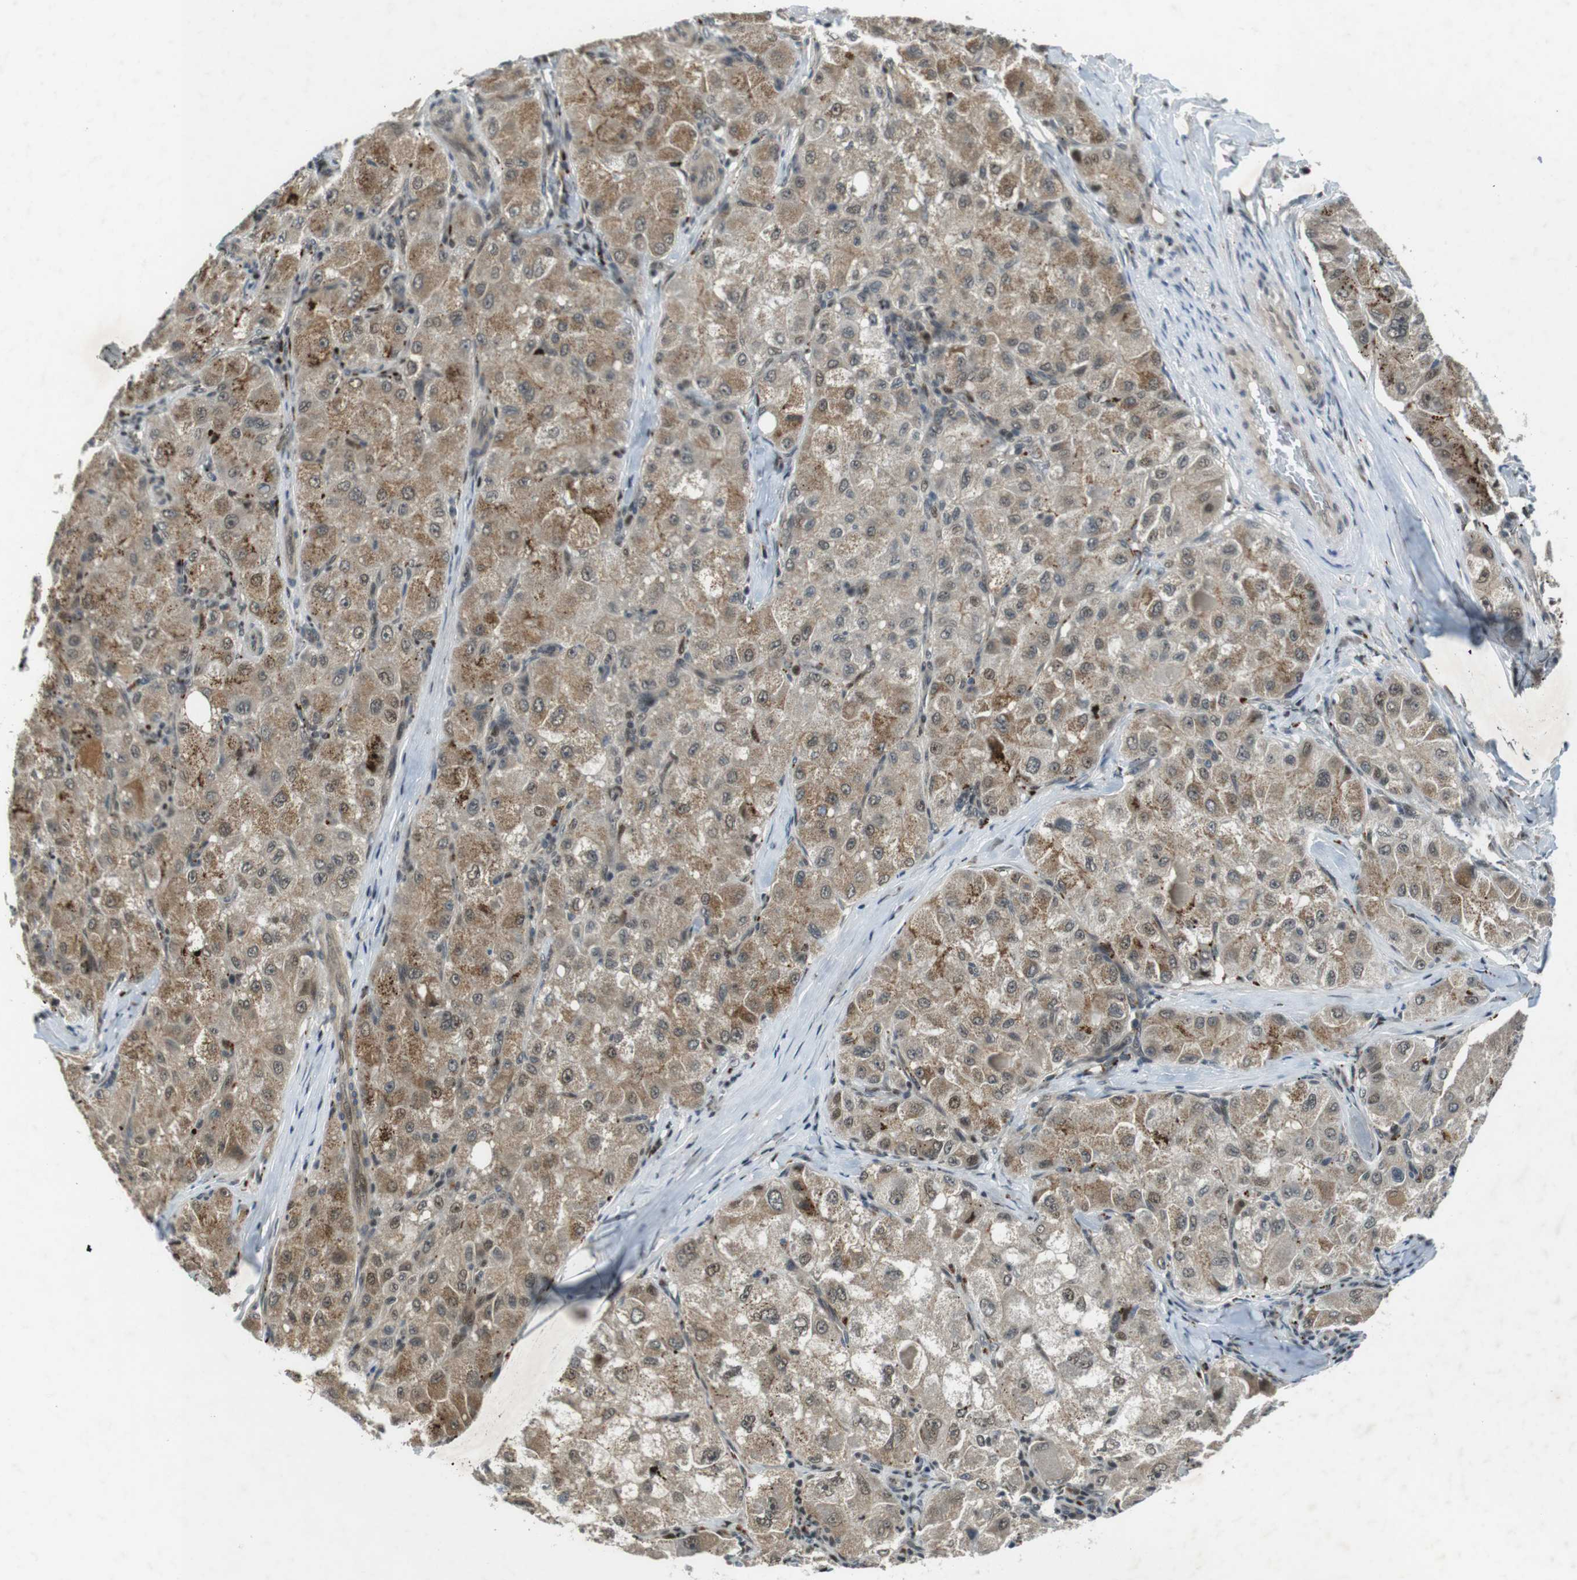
{"staining": {"intensity": "moderate", "quantity": ">75%", "location": "cytoplasmic/membranous,nuclear"}, "tissue": "liver cancer", "cell_type": "Tumor cells", "image_type": "cancer", "snomed": [{"axis": "morphology", "description": "Carcinoma, Hepatocellular, NOS"}, {"axis": "topography", "description": "Liver"}], "caption": "Protein staining of liver hepatocellular carcinoma tissue shows moderate cytoplasmic/membranous and nuclear staining in approximately >75% of tumor cells. (Stains: DAB in brown, nuclei in blue, Microscopy: brightfield microscopy at high magnification).", "gene": "MAPKAPK5", "patient": {"sex": "male", "age": 80}}